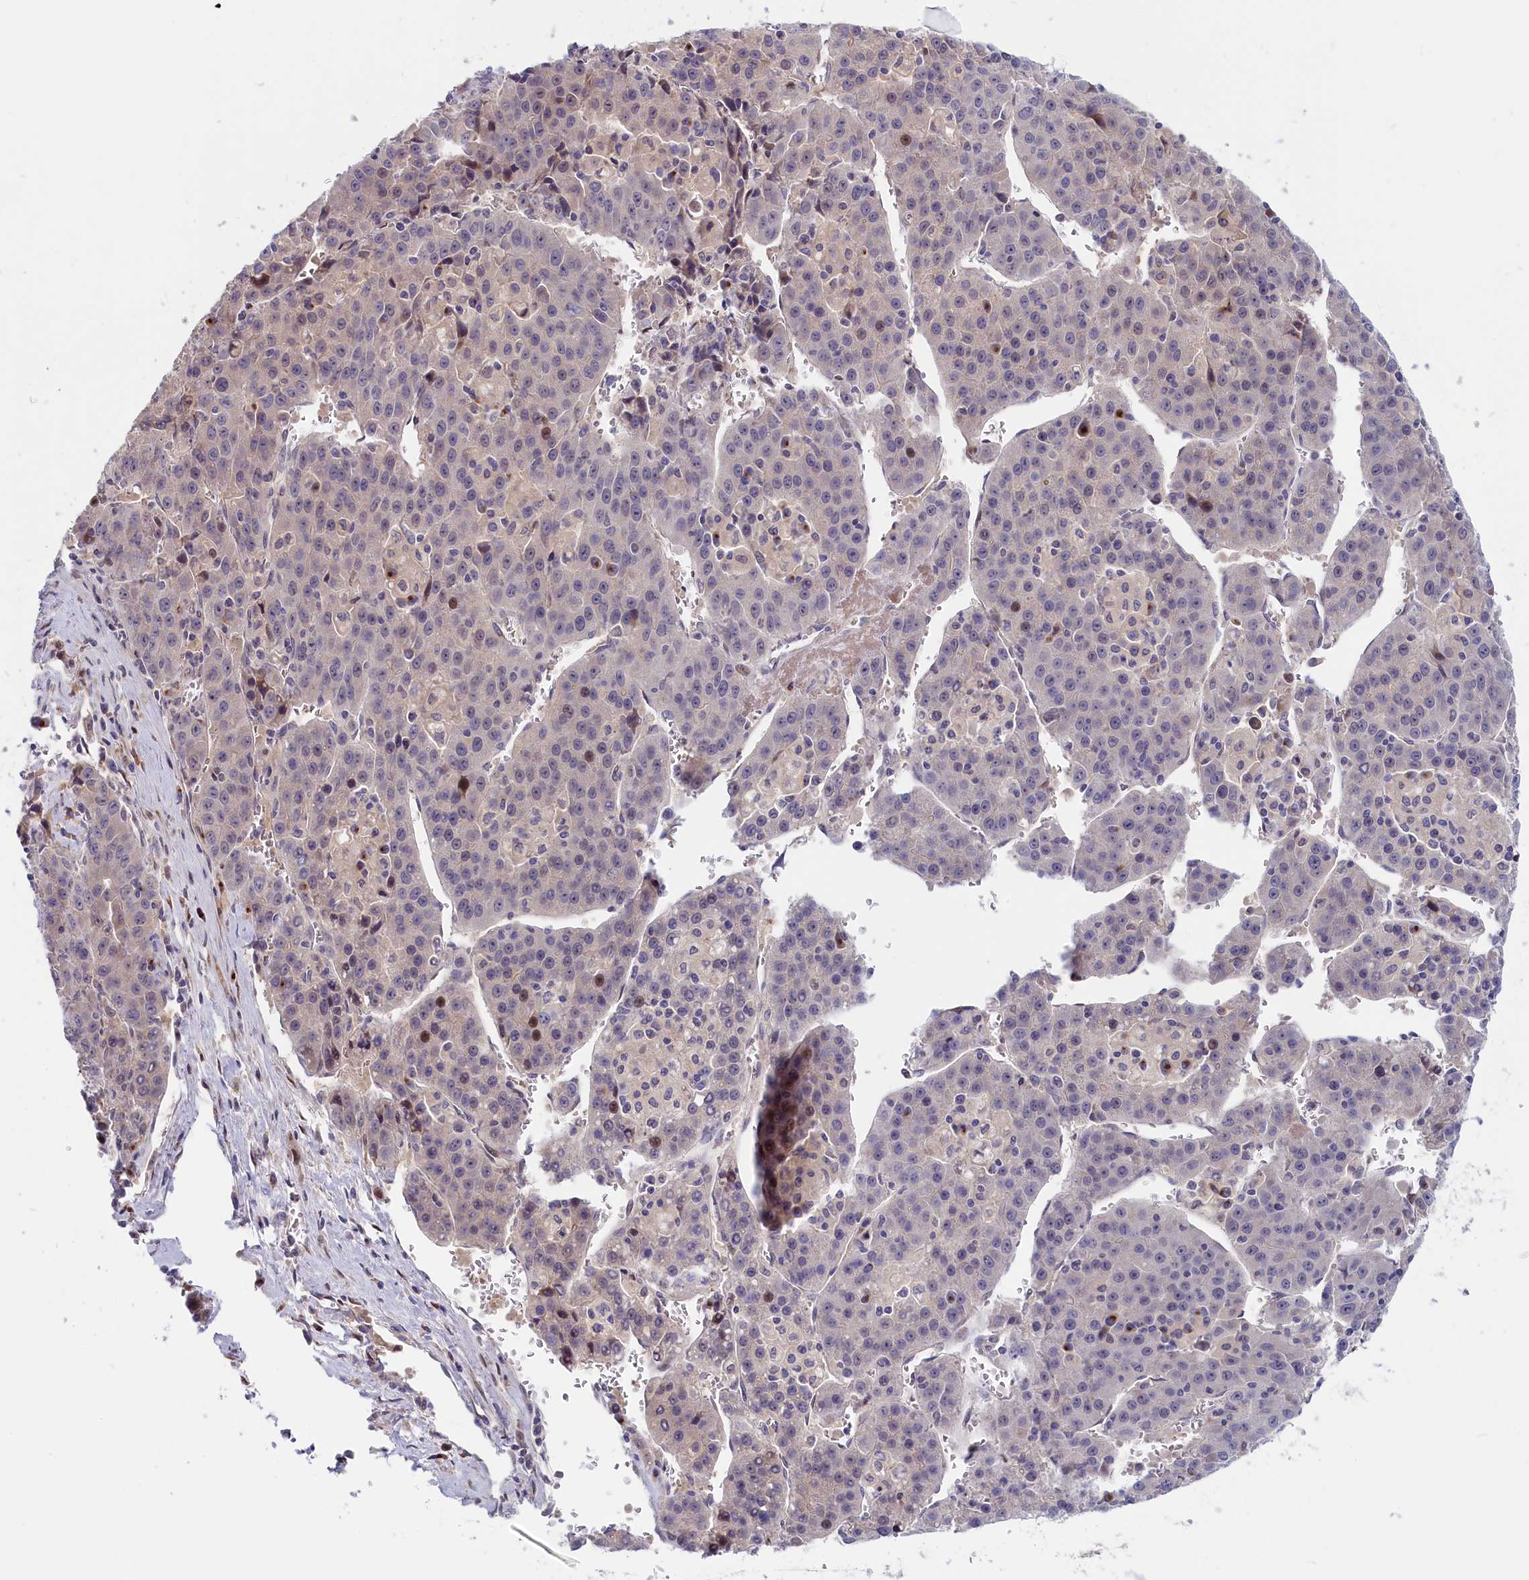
{"staining": {"intensity": "moderate", "quantity": "<25%", "location": "nuclear"}, "tissue": "liver cancer", "cell_type": "Tumor cells", "image_type": "cancer", "snomed": [{"axis": "morphology", "description": "Carcinoma, Hepatocellular, NOS"}, {"axis": "topography", "description": "Liver"}], "caption": "IHC of human liver cancer (hepatocellular carcinoma) shows low levels of moderate nuclear staining in about <25% of tumor cells.", "gene": "CHST12", "patient": {"sex": "female", "age": 53}}